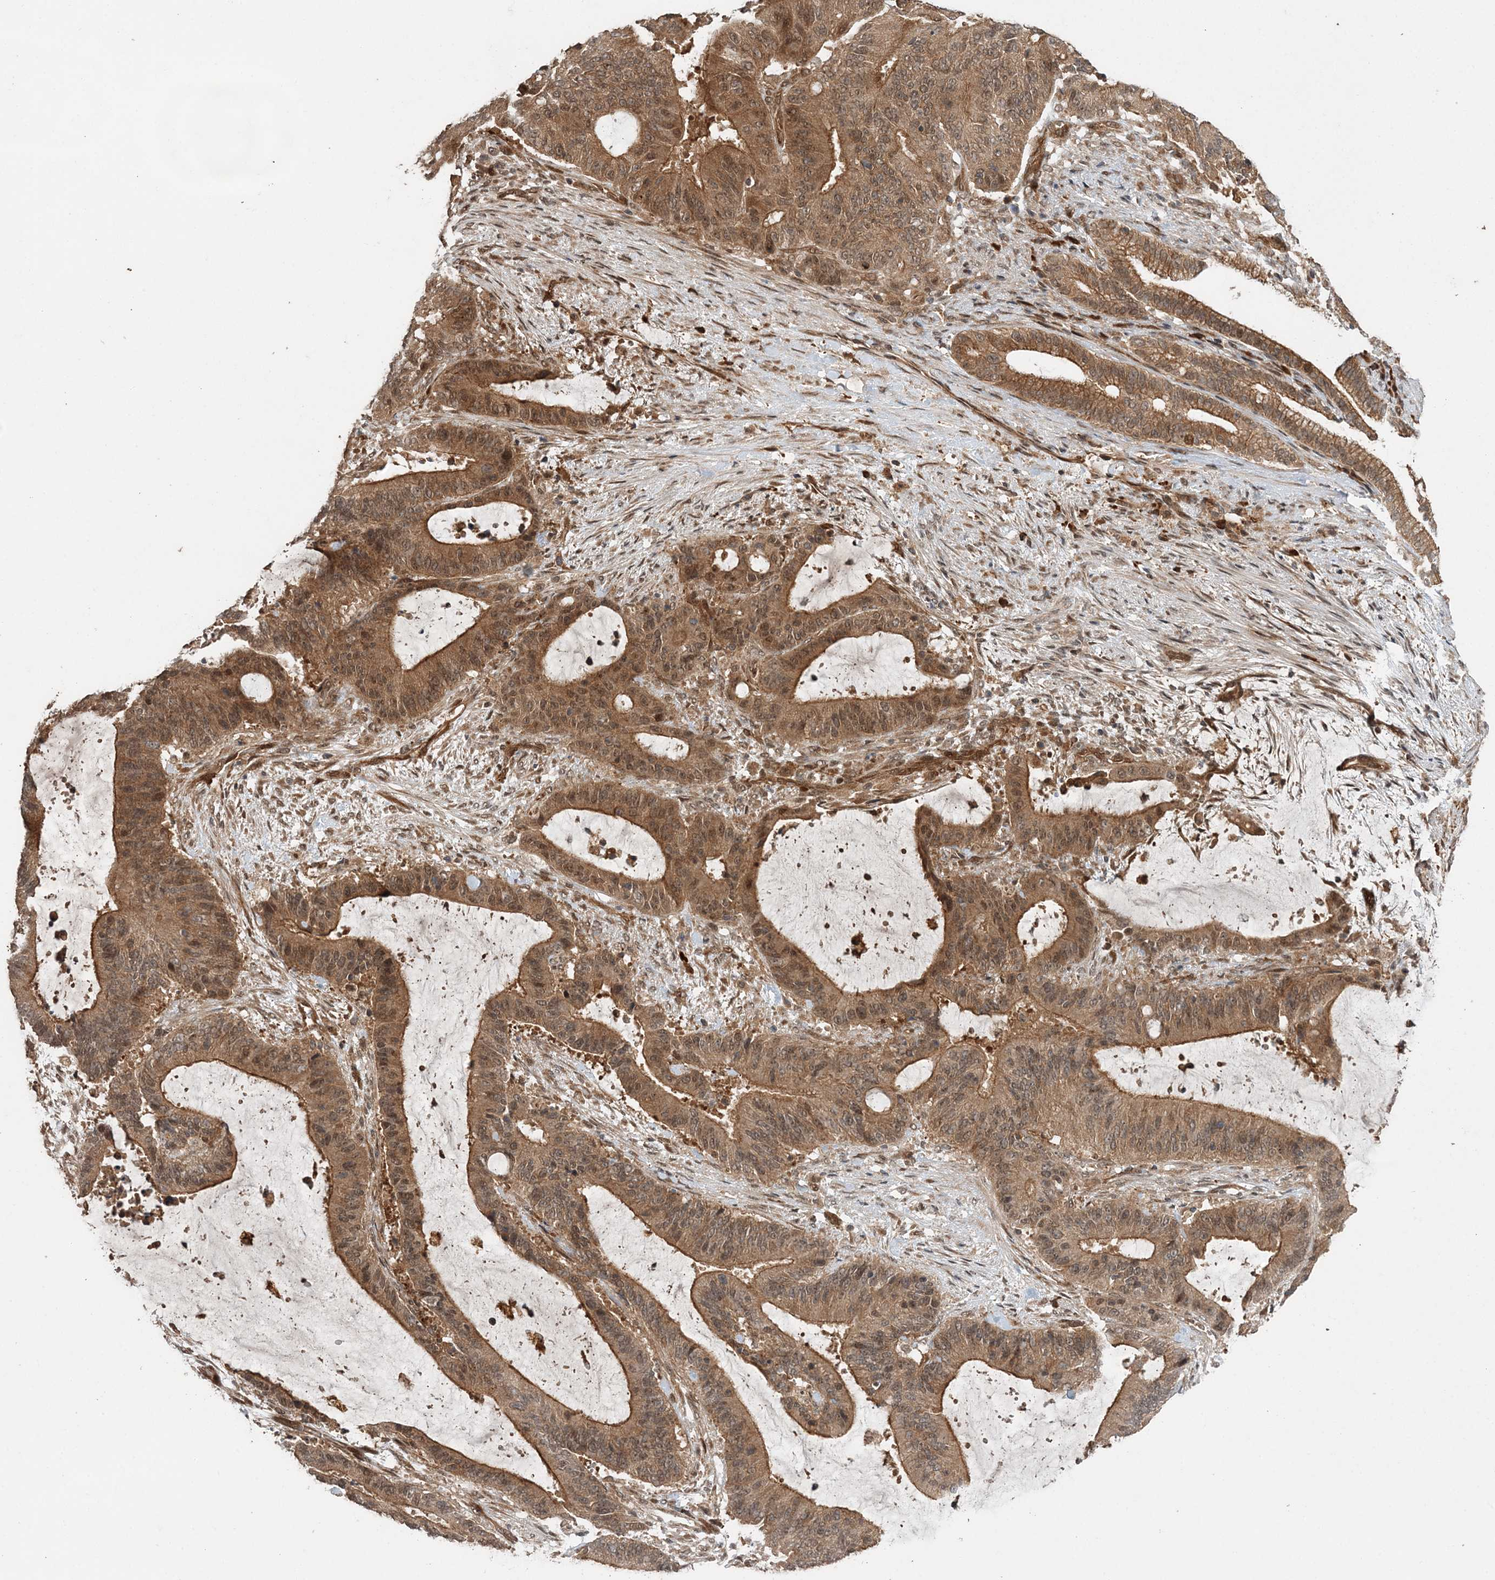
{"staining": {"intensity": "moderate", "quantity": ">75%", "location": "cytoplasmic/membranous,nuclear"}, "tissue": "liver cancer", "cell_type": "Tumor cells", "image_type": "cancer", "snomed": [{"axis": "morphology", "description": "Normal tissue, NOS"}, {"axis": "morphology", "description": "Cholangiocarcinoma"}, {"axis": "topography", "description": "Liver"}, {"axis": "topography", "description": "Peripheral nerve tissue"}], "caption": "Cholangiocarcinoma (liver) stained with DAB IHC displays medium levels of moderate cytoplasmic/membranous and nuclear positivity in about >75% of tumor cells.", "gene": "UBTD2", "patient": {"sex": "female", "age": 73}}